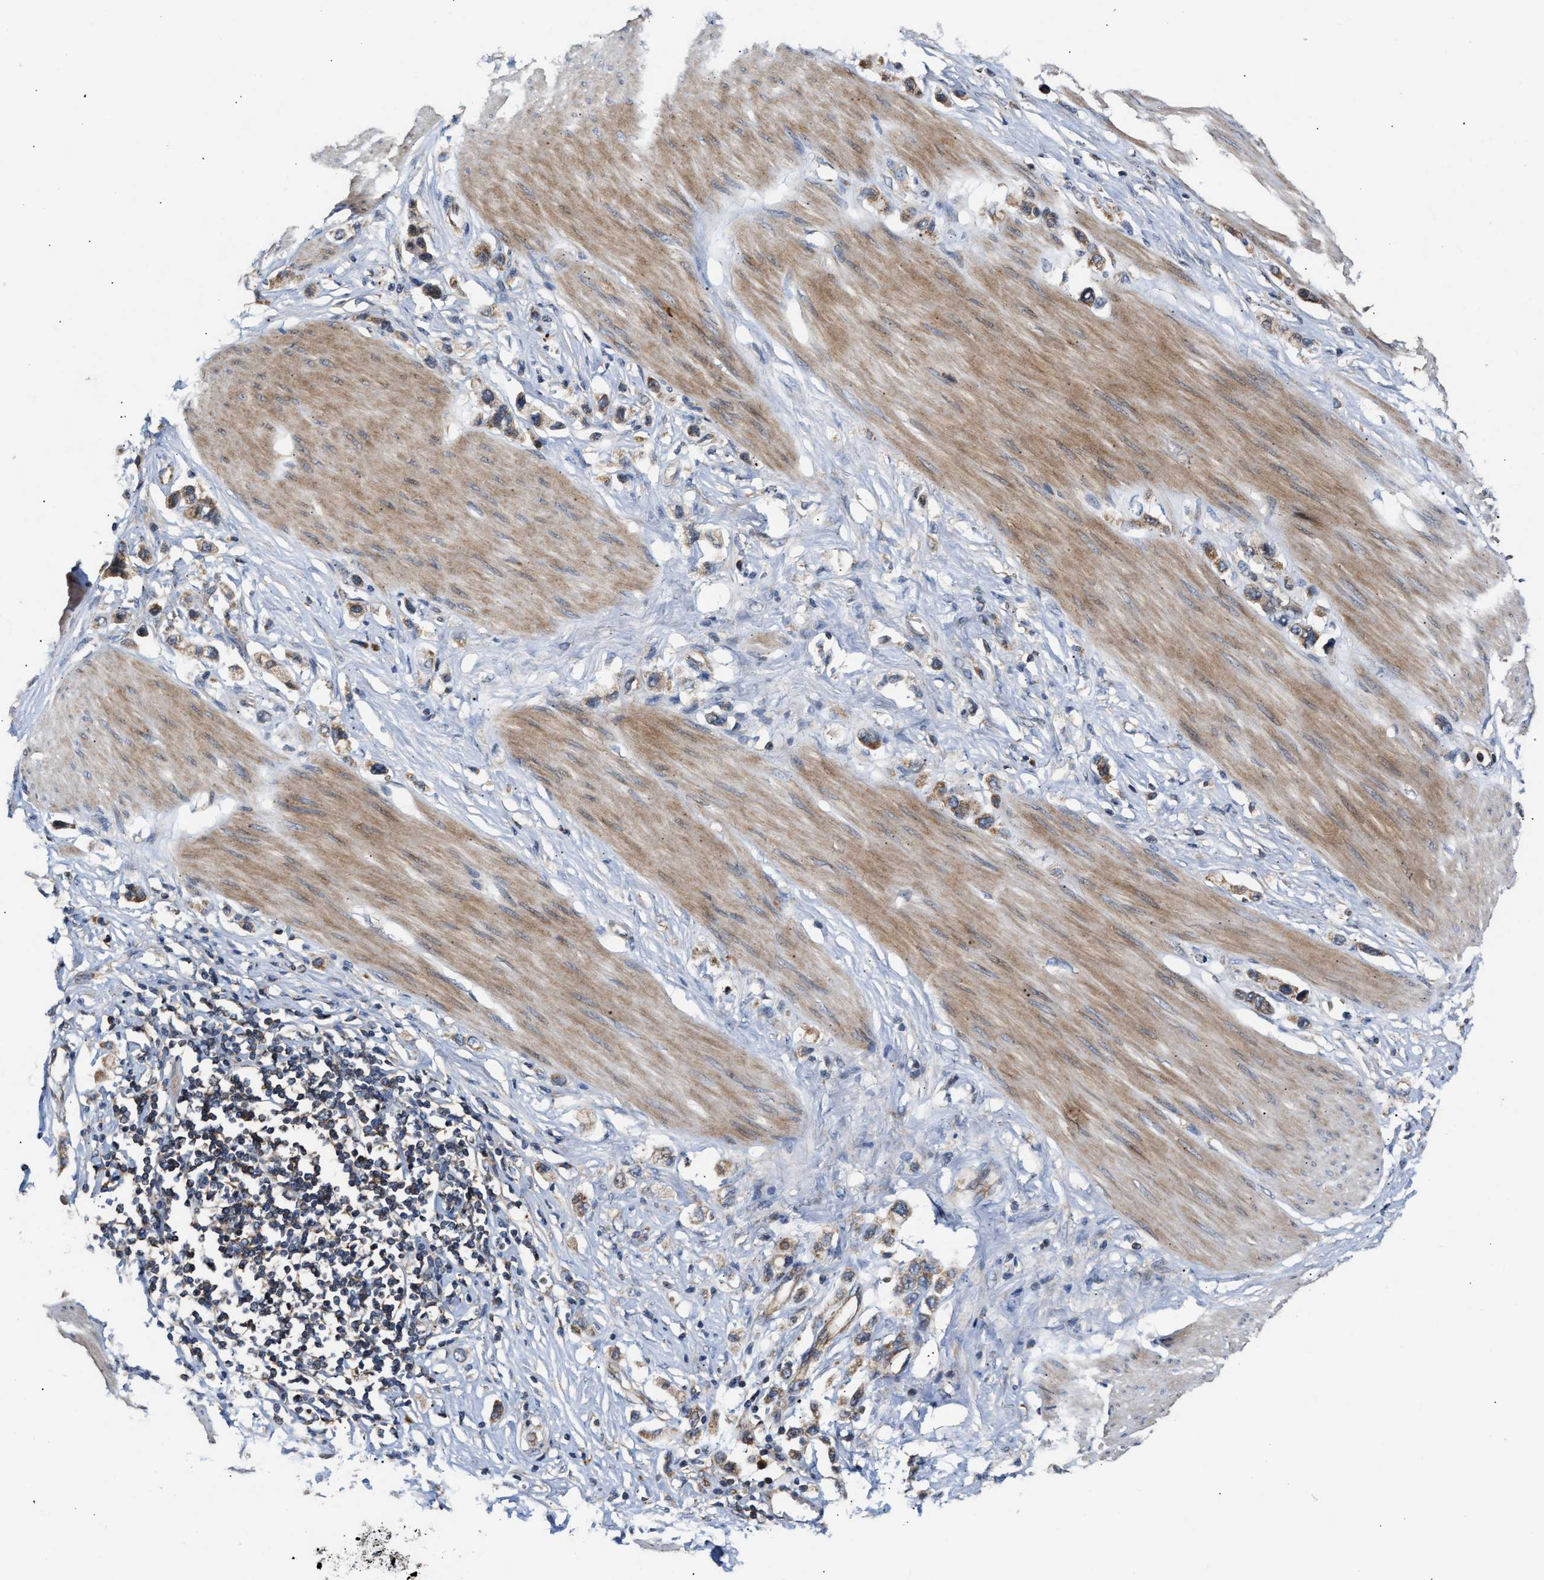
{"staining": {"intensity": "moderate", "quantity": ">75%", "location": "cytoplasmic/membranous"}, "tissue": "stomach cancer", "cell_type": "Tumor cells", "image_type": "cancer", "snomed": [{"axis": "morphology", "description": "Adenocarcinoma, NOS"}, {"axis": "topography", "description": "Stomach"}], "caption": "Tumor cells exhibit moderate cytoplasmic/membranous positivity in about >75% of cells in stomach cancer.", "gene": "CLIP2", "patient": {"sex": "female", "age": 65}}